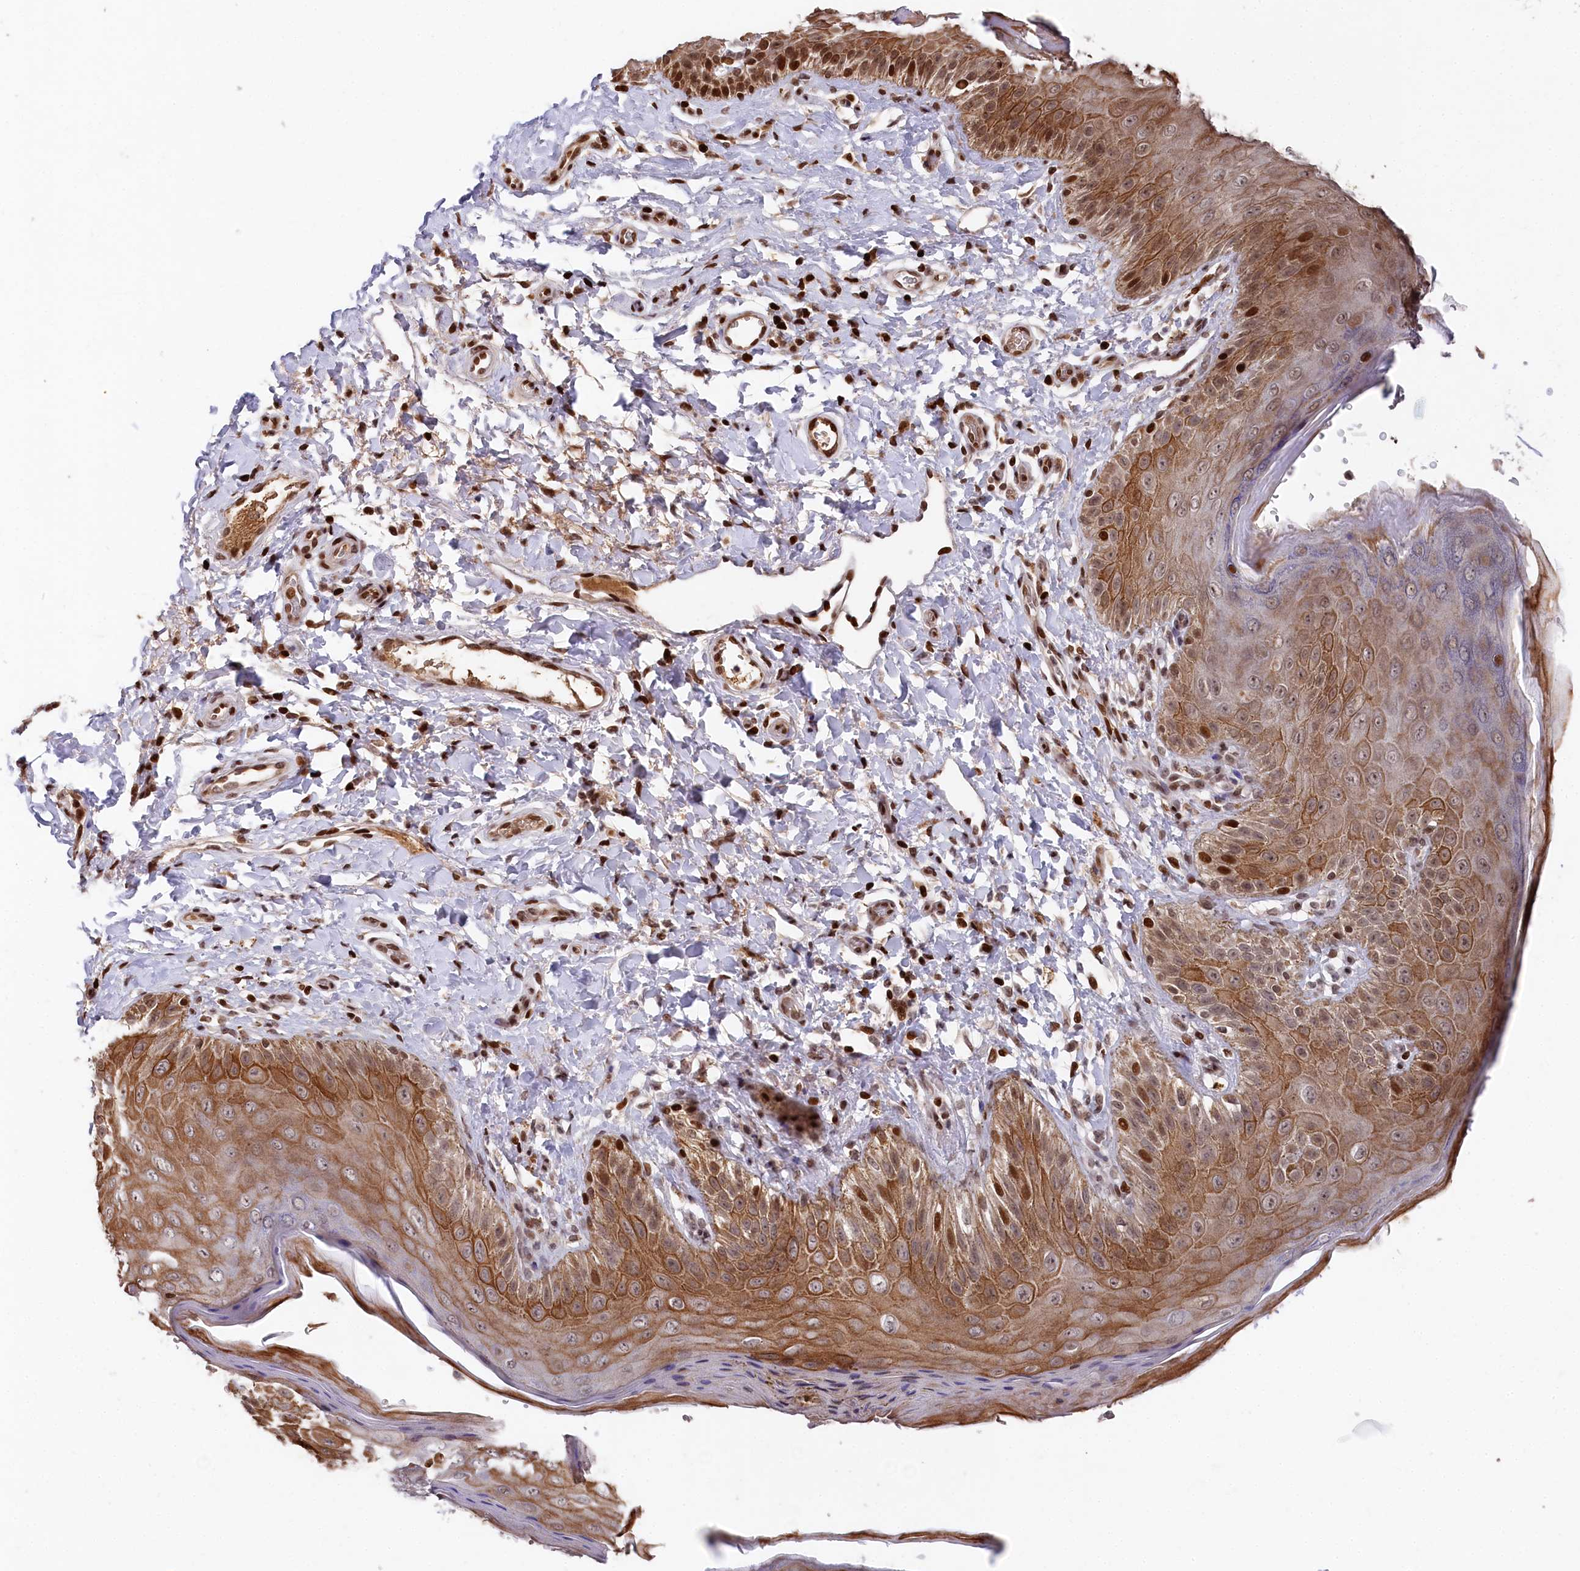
{"staining": {"intensity": "strong", "quantity": ">75%", "location": "cytoplasmic/membranous,nuclear"}, "tissue": "skin", "cell_type": "Epidermal cells", "image_type": "normal", "snomed": [{"axis": "morphology", "description": "Normal tissue, NOS"}, {"axis": "topography", "description": "Anal"}], "caption": "A histopathology image showing strong cytoplasmic/membranous,nuclear staining in about >75% of epidermal cells in unremarkable skin, as visualized by brown immunohistochemical staining.", "gene": "MCF2L2", "patient": {"sex": "male", "age": 44}}